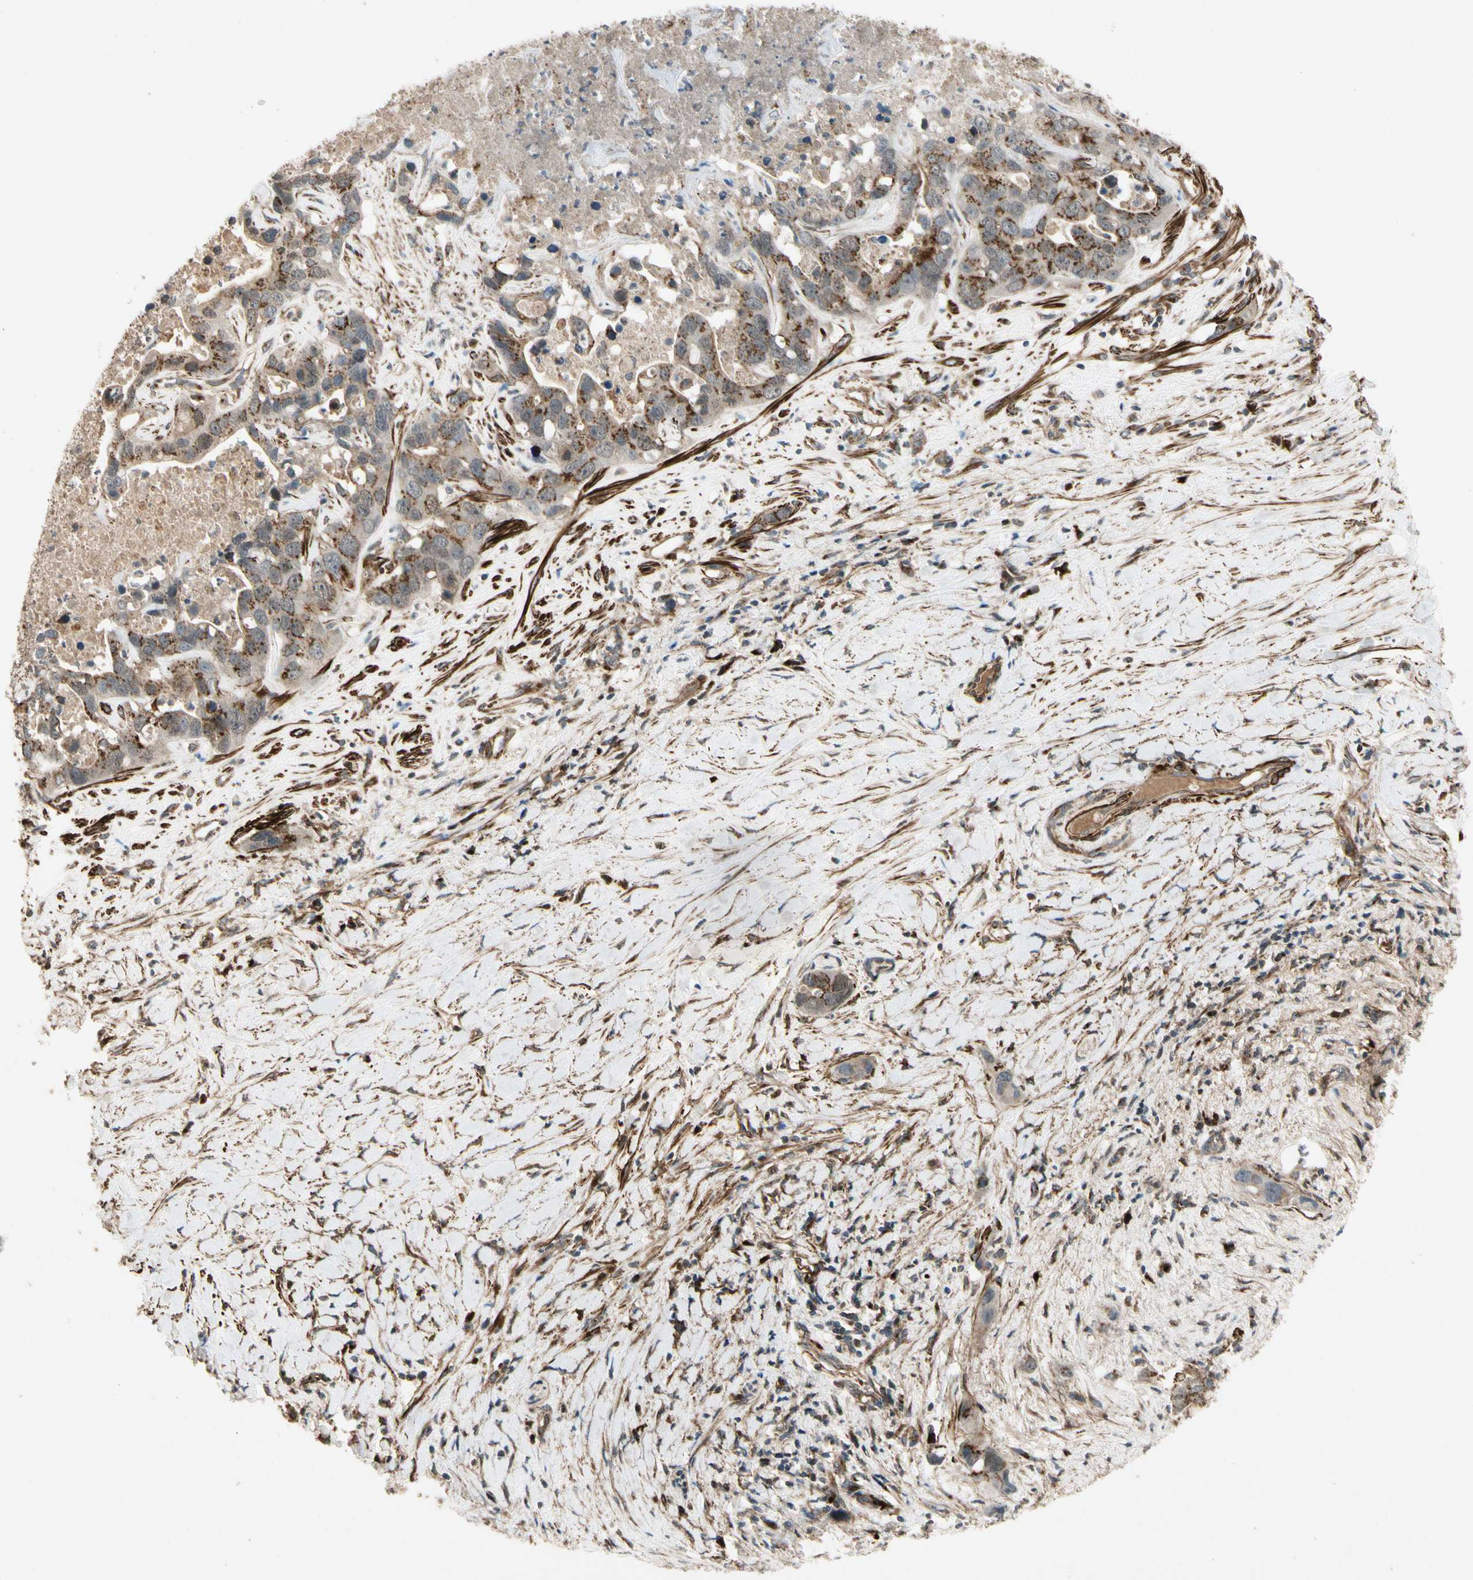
{"staining": {"intensity": "moderate", "quantity": ">75%", "location": "cytoplasmic/membranous"}, "tissue": "liver cancer", "cell_type": "Tumor cells", "image_type": "cancer", "snomed": [{"axis": "morphology", "description": "Cholangiocarcinoma"}, {"axis": "topography", "description": "Liver"}], "caption": "Liver cancer stained with a protein marker demonstrates moderate staining in tumor cells.", "gene": "GCK", "patient": {"sex": "female", "age": 65}}